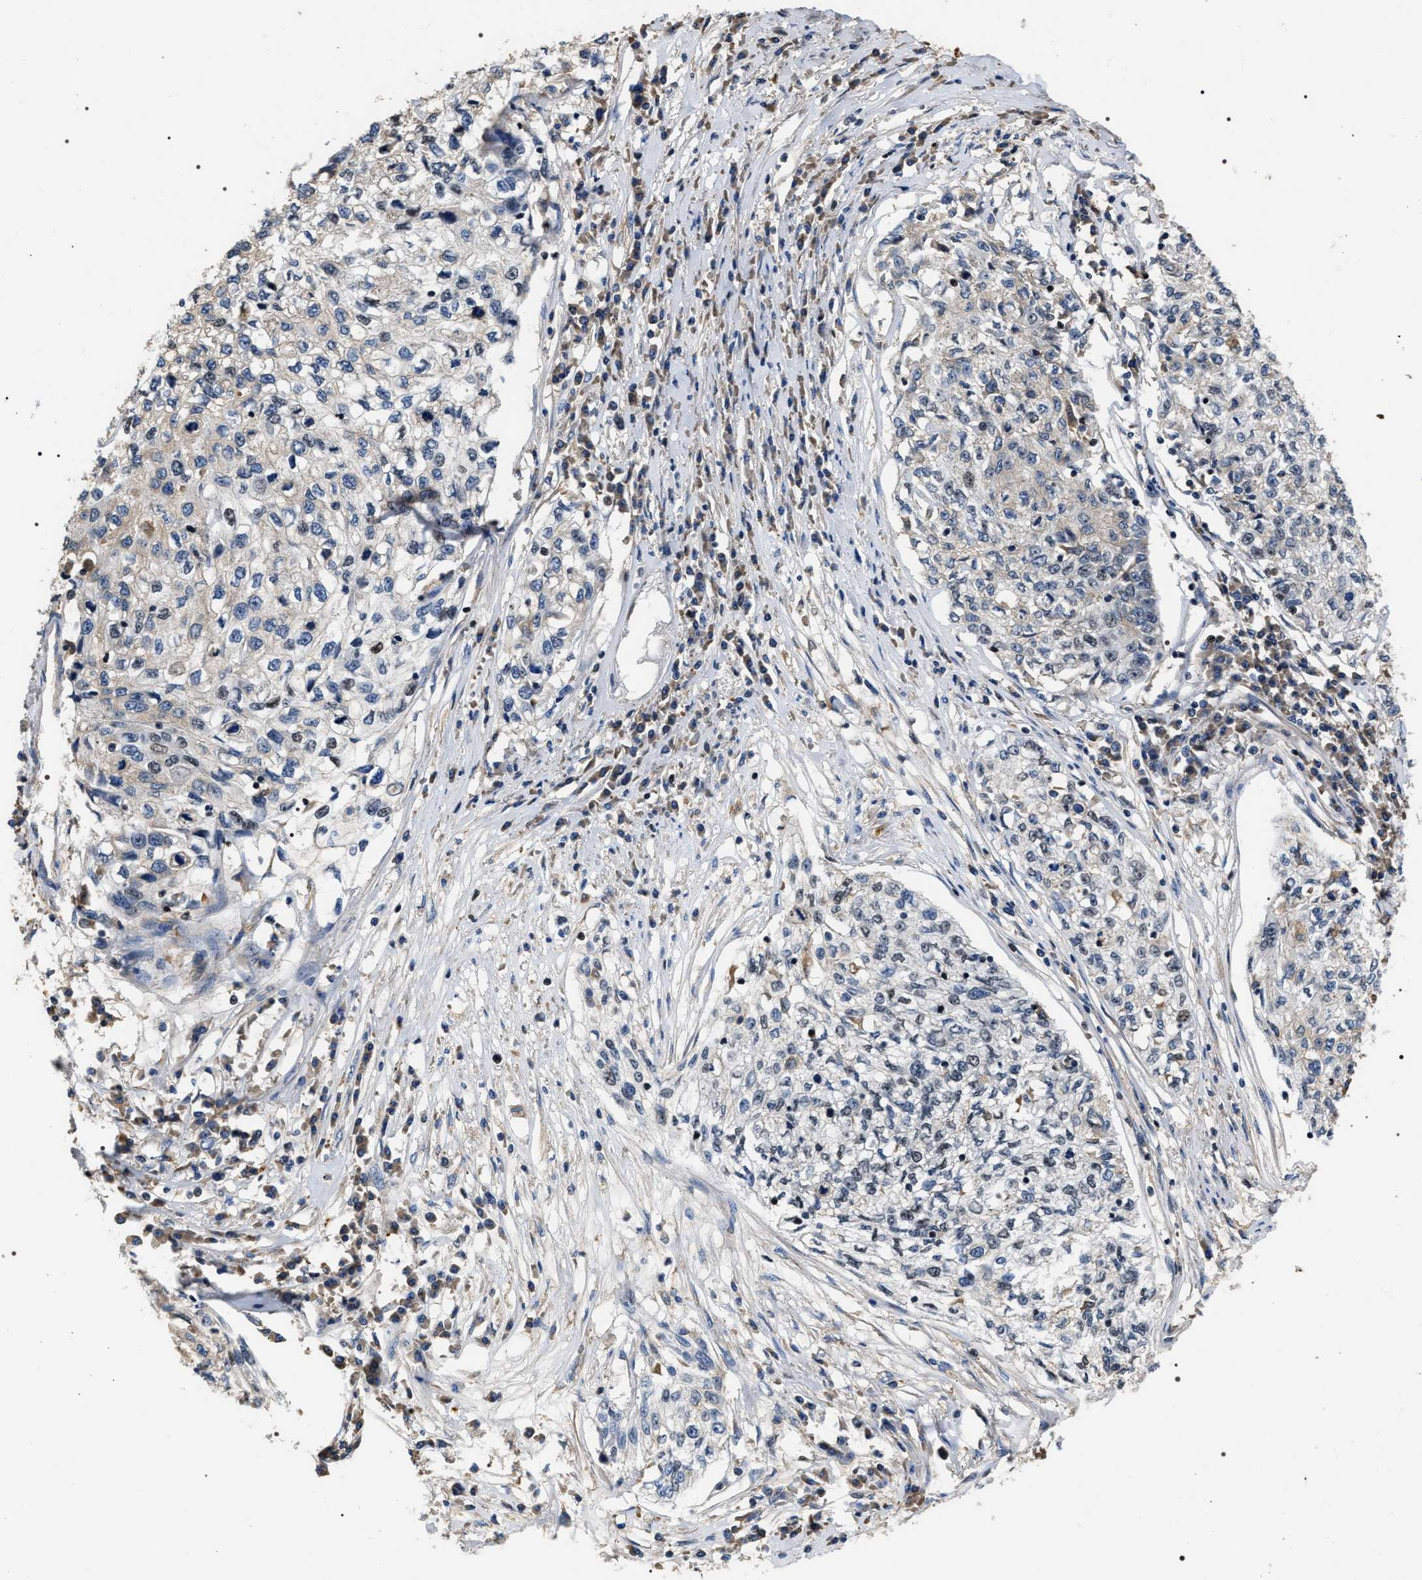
{"staining": {"intensity": "negative", "quantity": "none", "location": "none"}, "tissue": "cervical cancer", "cell_type": "Tumor cells", "image_type": "cancer", "snomed": [{"axis": "morphology", "description": "Squamous cell carcinoma, NOS"}, {"axis": "topography", "description": "Cervix"}], "caption": "An immunohistochemistry micrograph of cervical squamous cell carcinoma is shown. There is no staining in tumor cells of cervical squamous cell carcinoma.", "gene": "C7orf25", "patient": {"sex": "female", "age": 57}}